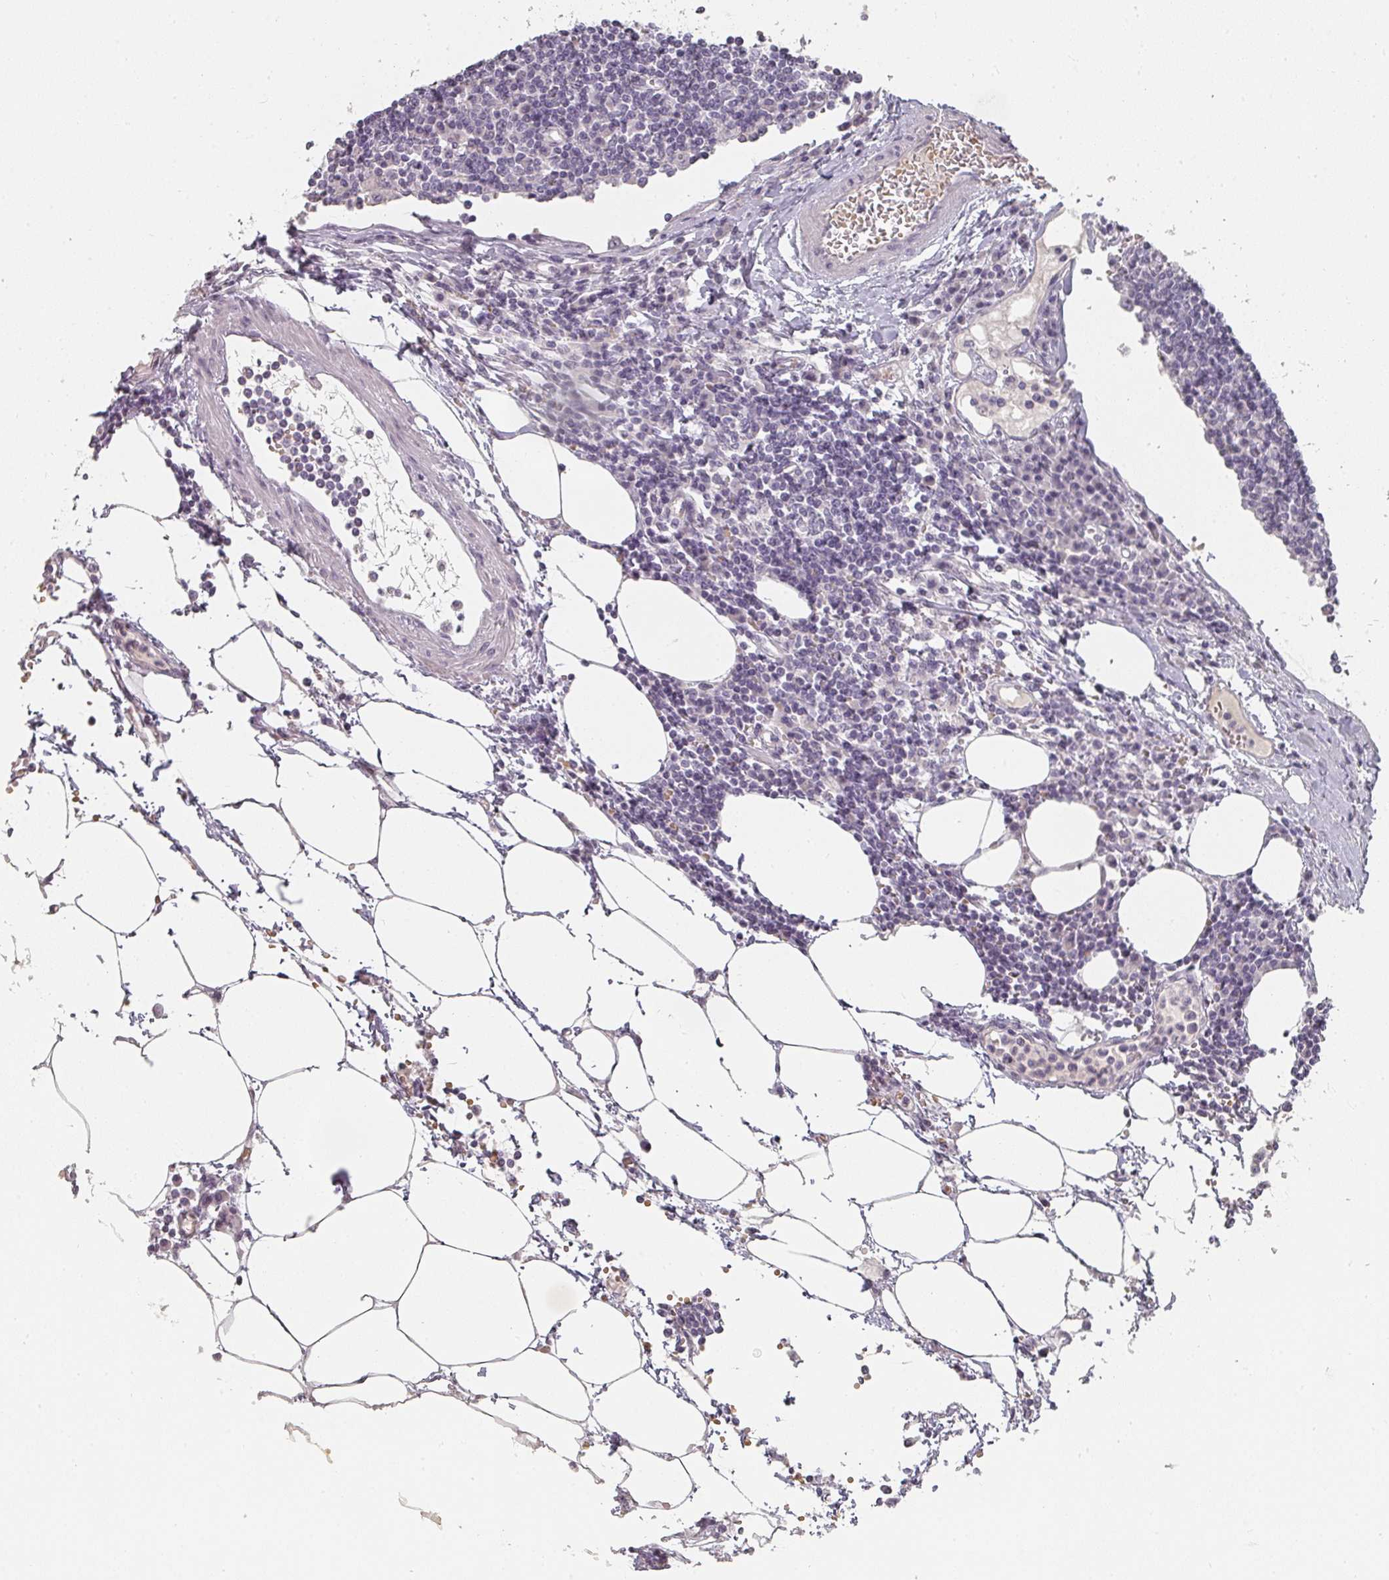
{"staining": {"intensity": "negative", "quantity": "none", "location": "none"}, "tissue": "lymph node", "cell_type": "Germinal center cells", "image_type": "normal", "snomed": [{"axis": "morphology", "description": "Adenocarcinoma, NOS"}, {"axis": "topography", "description": "Lymph node"}], "caption": "The image exhibits no significant staining in germinal center cells of lymph node.", "gene": "SHISA2", "patient": {"sex": "female", "age": 62}}